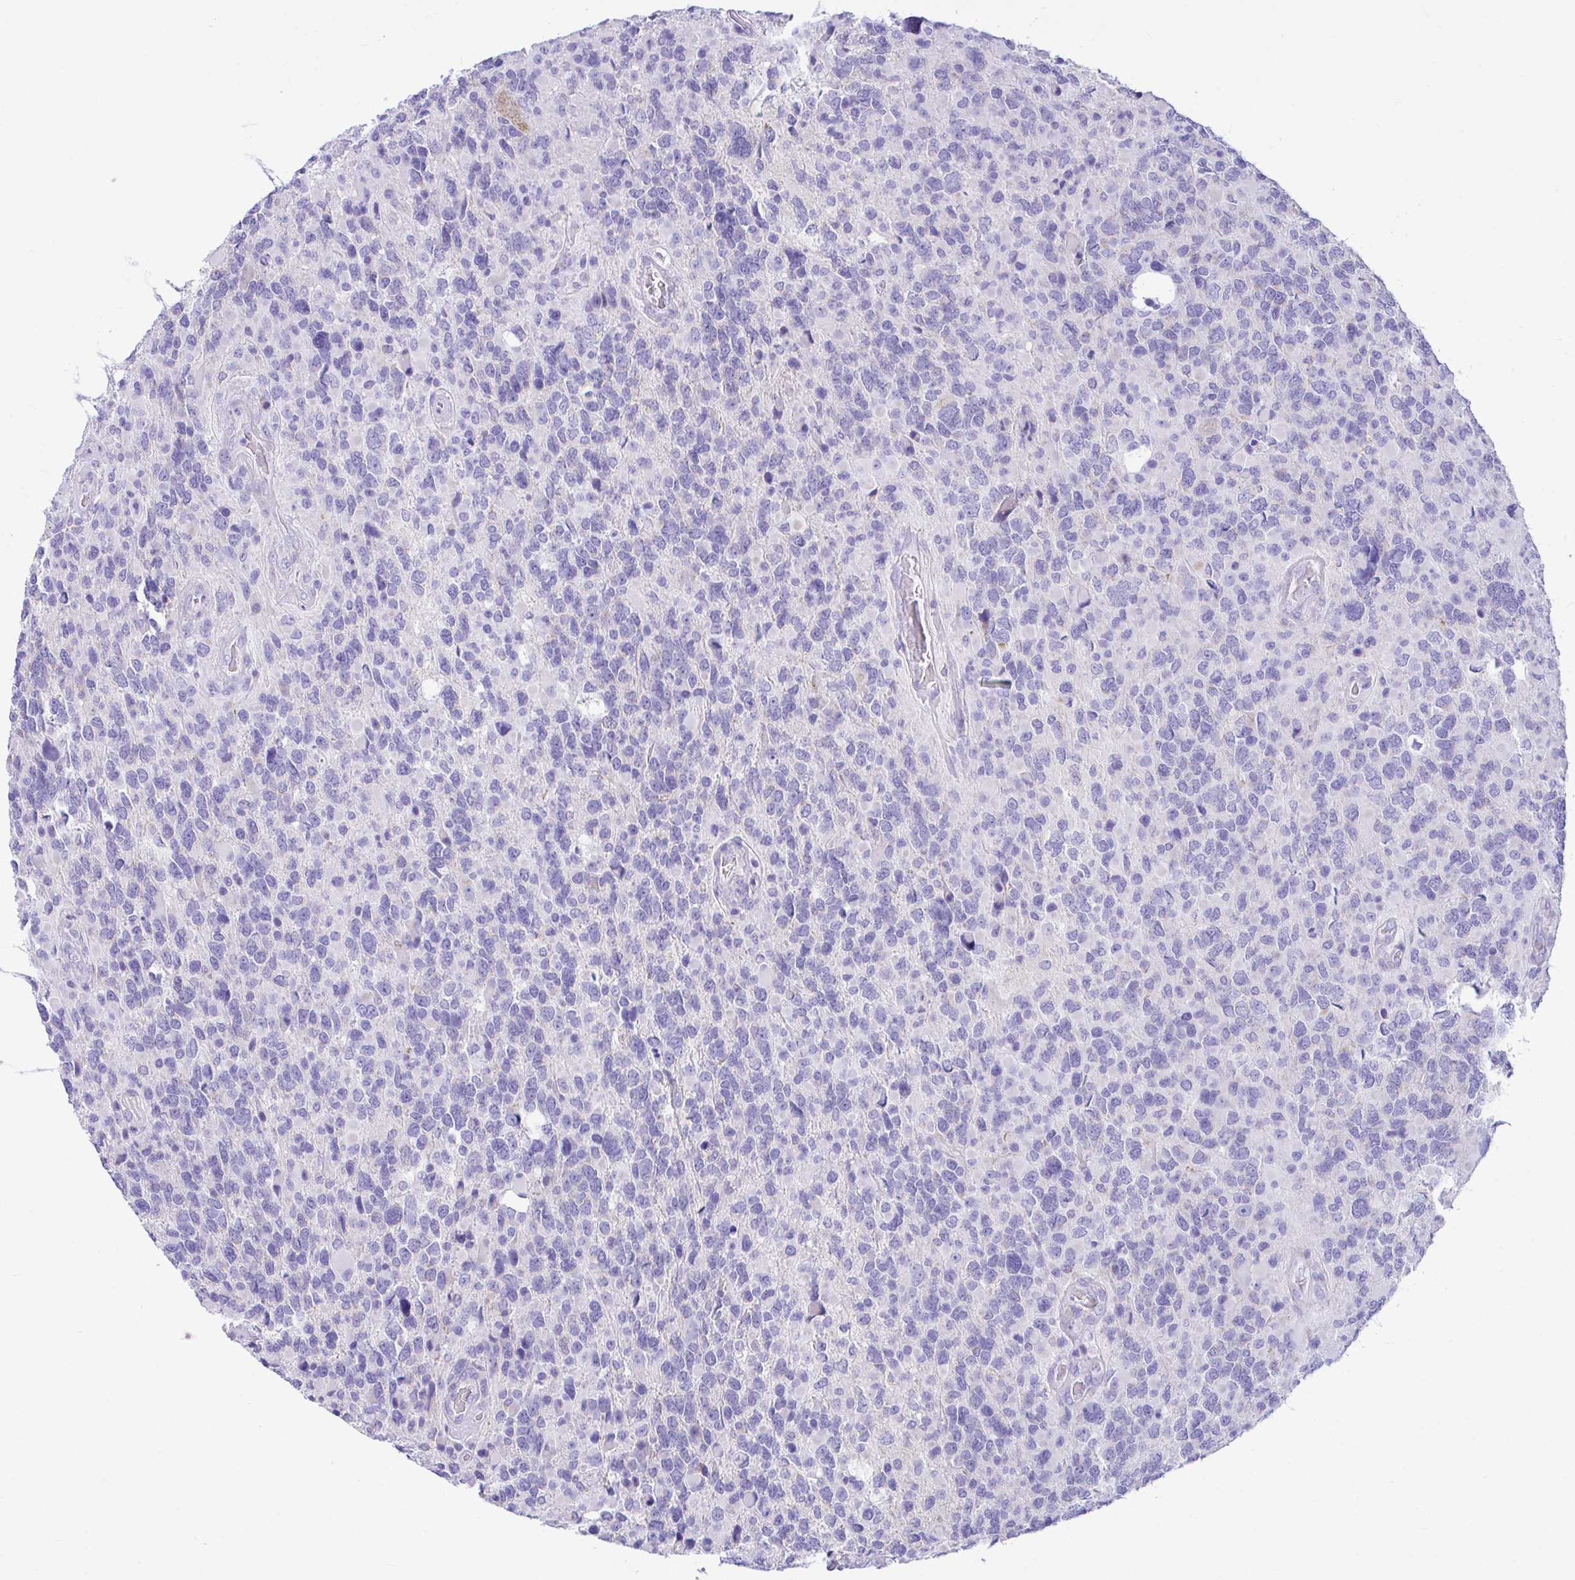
{"staining": {"intensity": "negative", "quantity": "none", "location": "none"}, "tissue": "glioma", "cell_type": "Tumor cells", "image_type": "cancer", "snomed": [{"axis": "morphology", "description": "Glioma, malignant, High grade"}, {"axis": "topography", "description": "Brain"}], "caption": "This is a image of immunohistochemistry staining of glioma, which shows no staining in tumor cells.", "gene": "NLRP8", "patient": {"sex": "female", "age": 40}}